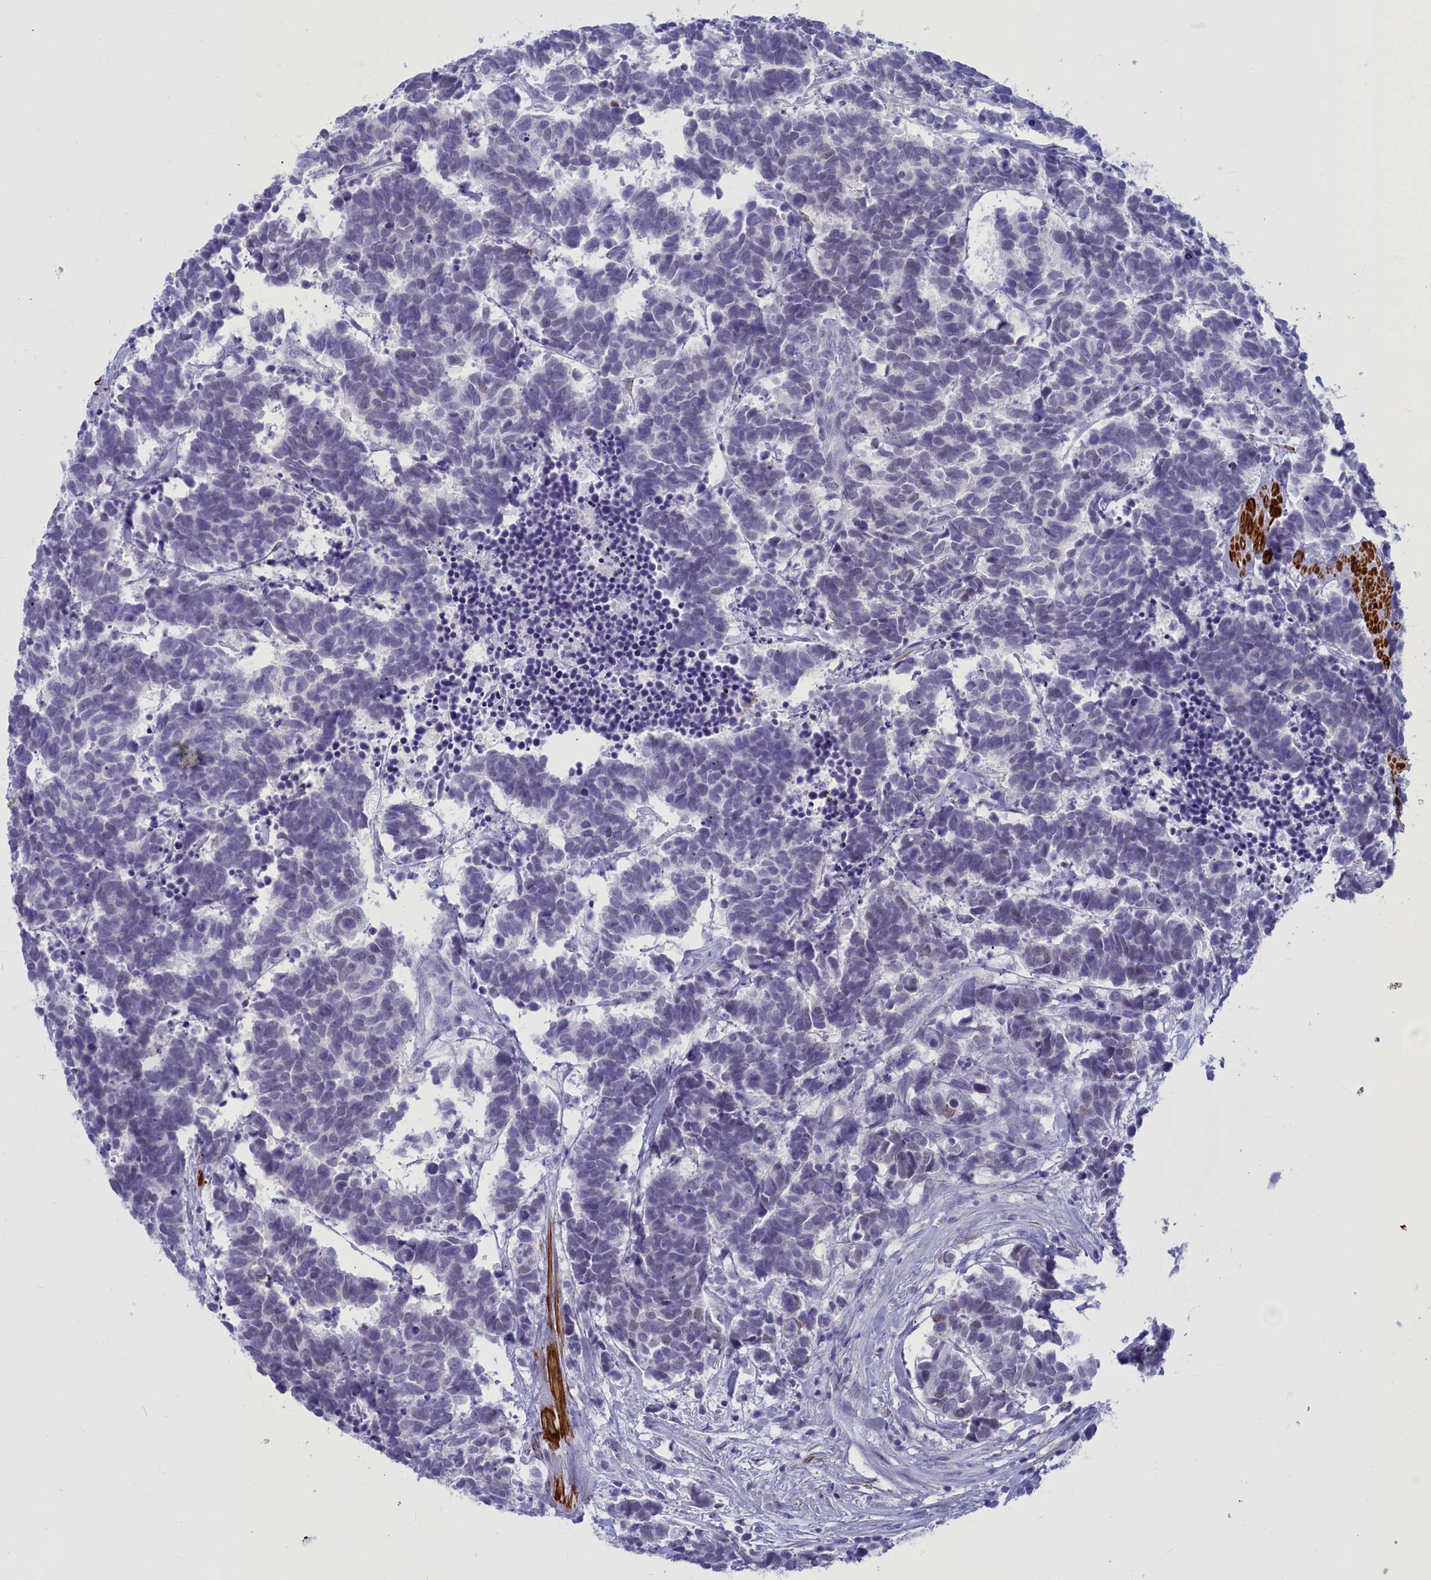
{"staining": {"intensity": "negative", "quantity": "none", "location": "none"}, "tissue": "carcinoid", "cell_type": "Tumor cells", "image_type": "cancer", "snomed": [{"axis": "morphology", "description": "Carcinoma, NOS"}, {"axis": "morphology", "description": "Carcinoid, malignant, NOS"}, {"axis": "topography", "description": "Urinary bladder"}], "caption": "Immunohistochemistry (IHC) micrograph of human carcinoid stained for a protein (brown), which shows no expression in tumor cells. The staining was performed using DAB (3,3'-diaminobenzidine) to visualize the protein expression in brown, while the nuclei were stained in blue with hematoxylin (Magnification: 20x).", "gene": "GAPDHS", "patient": {"sex": "male", "age": 57}}